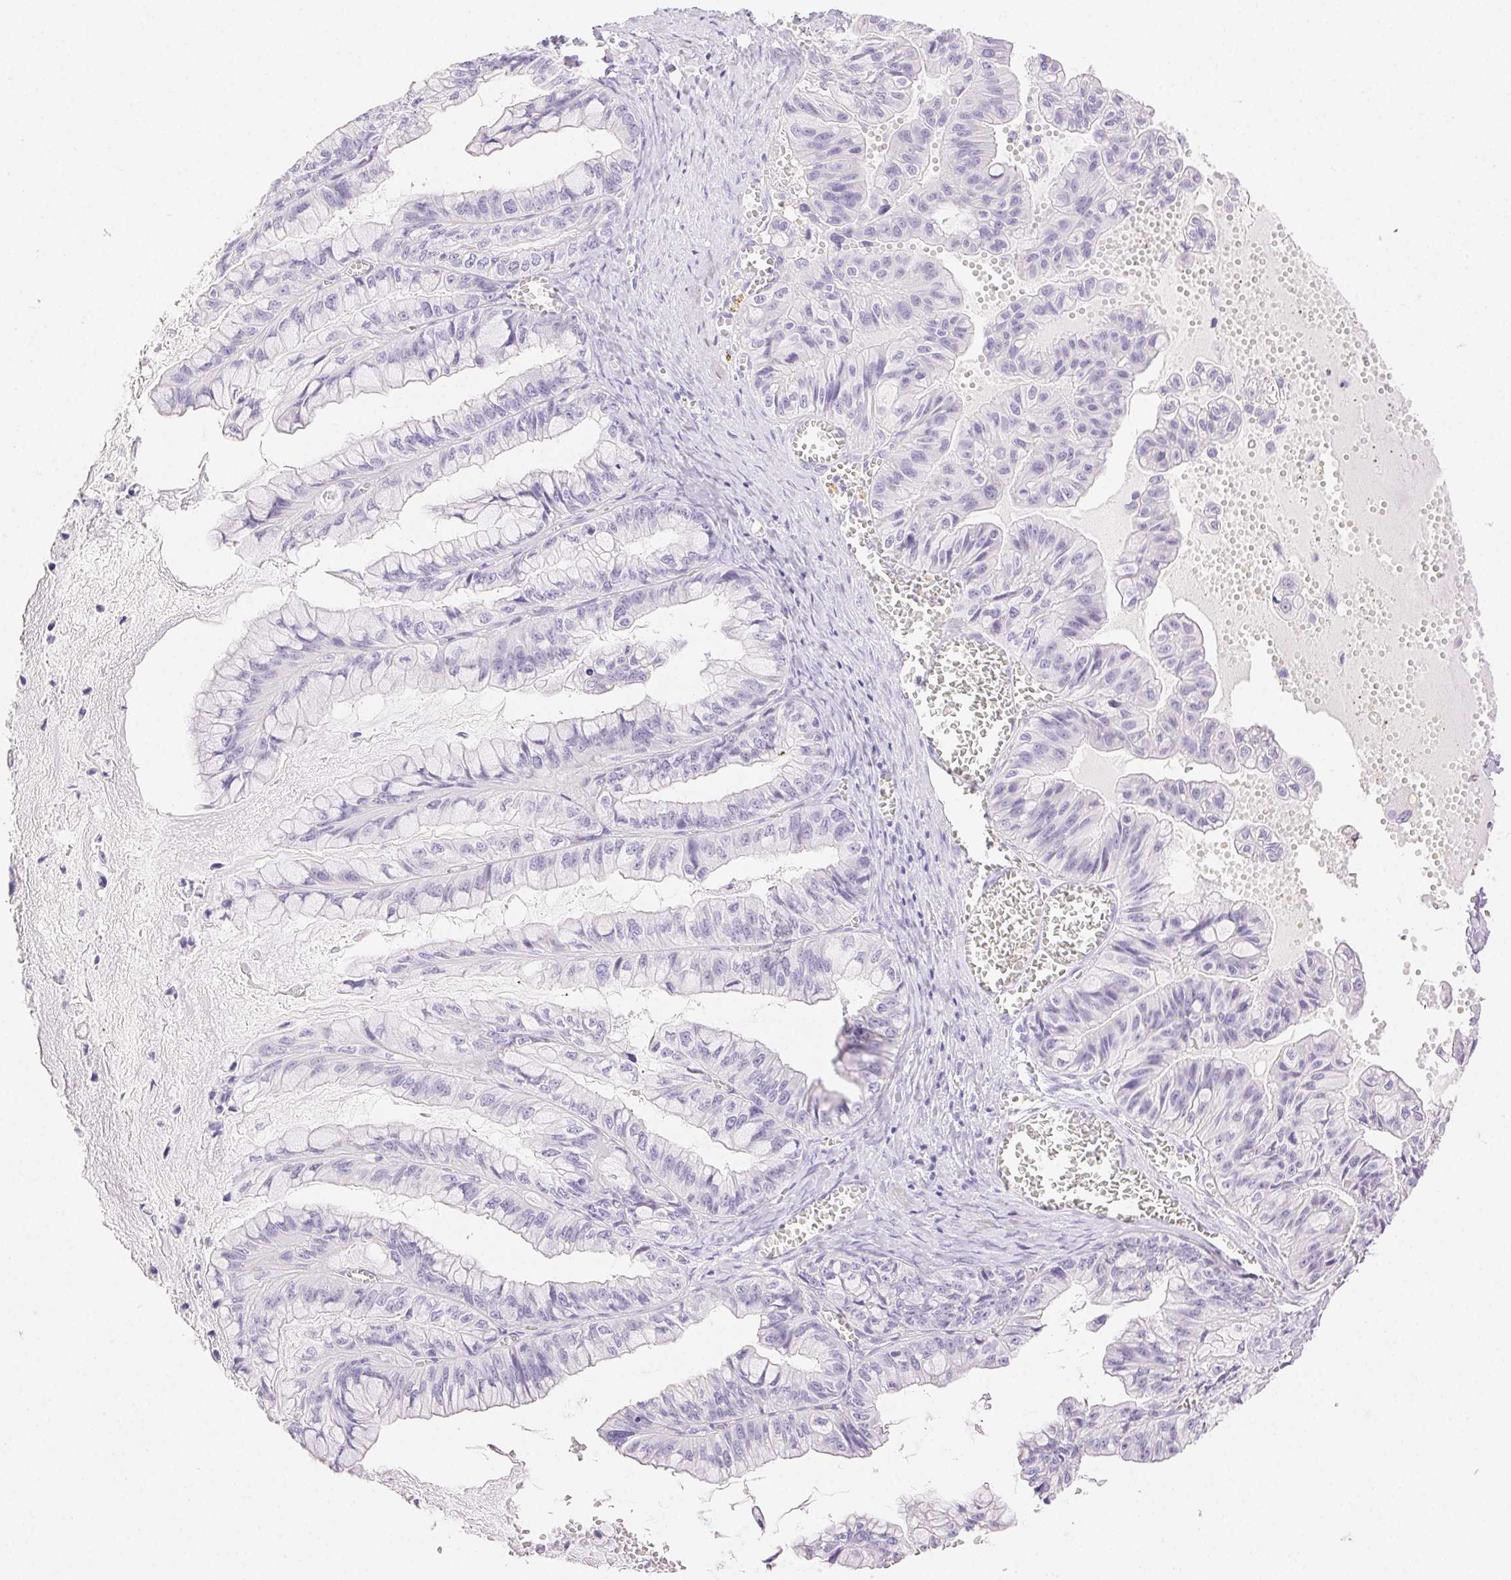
{"staining": {"intensity": "negative", "quantity": "none", "location": "none"}, "tissue": "ovarian cancer", "cell_type": "Tumor cells", "image_type": "cancer", "snomed": [{"axis": "morphology", "description": "Cystadenocarcinoma, mucinous, NOS"}, {"axis": "topography", "description": "Ovary"}], "caption": "There is no significant expression in tumor cells of ovarian cancer (mucinous cystadenocarcinoma). (DAB immunohistochemistry (IHC) visualized using brightfield microscopy, high magnification).", "gene": "SPACA4", "patient": {"sex": "female", "age": 72}}